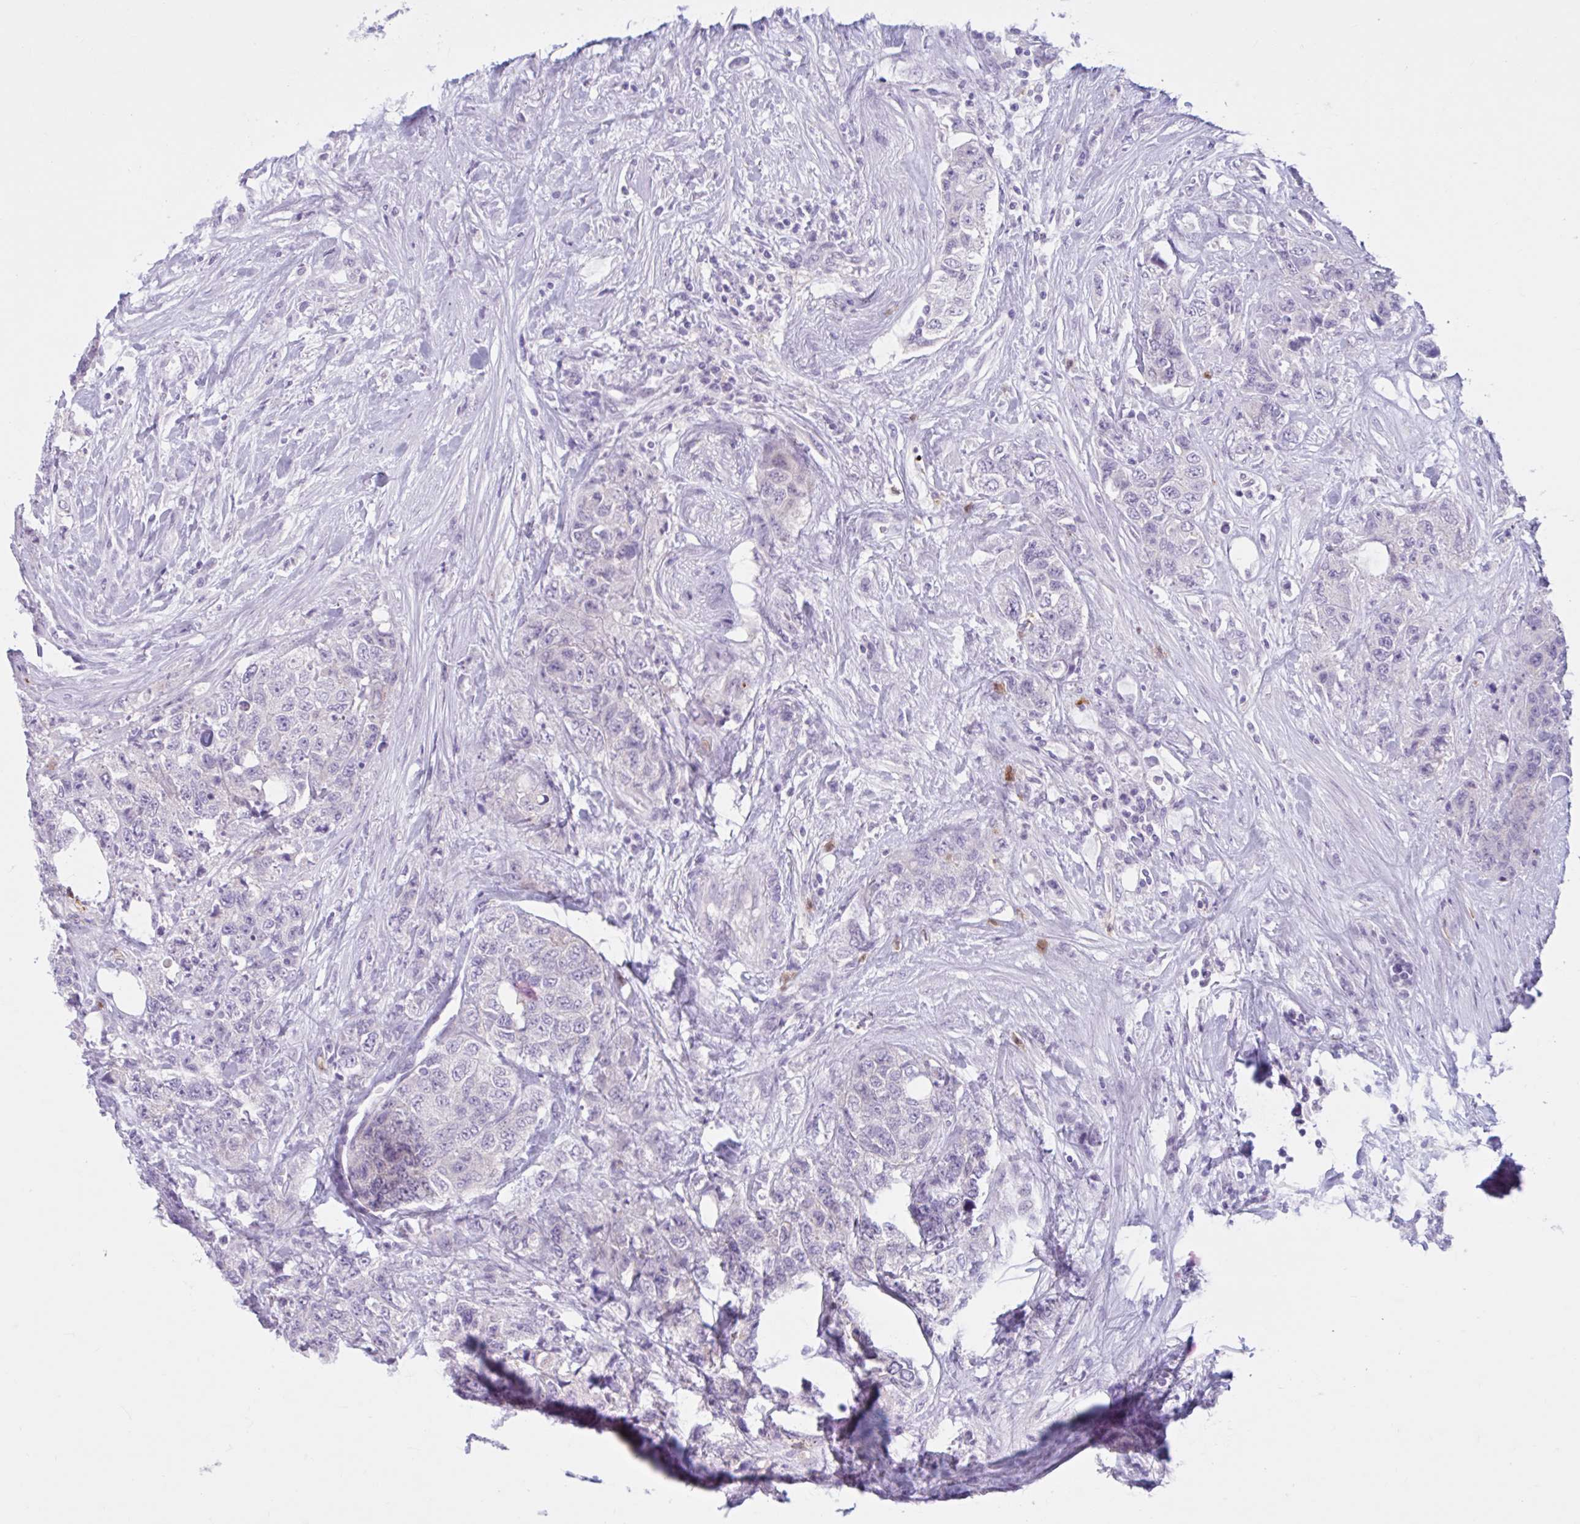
{"staining": {"intensity": "negative", "quantity": "none", "location": "none"}, "tissue": "urothelial cancer", "cell_type": "Tumor cells", "image_type": "cancer", "snomed": [{"axis": "morphology", "description": "Urothelial carcinoma, High grade"}, {"axis": "topography", "description": "Urinary bladder"}], "caption": "Immunohistochemistry photomicrograph of human urothelial carcinoma (high-grade) stained for a protein (brown), which shows no positivity in tumor cells.", "gene": "CEP120", "patient": {"sex": "female", "age": 78}}